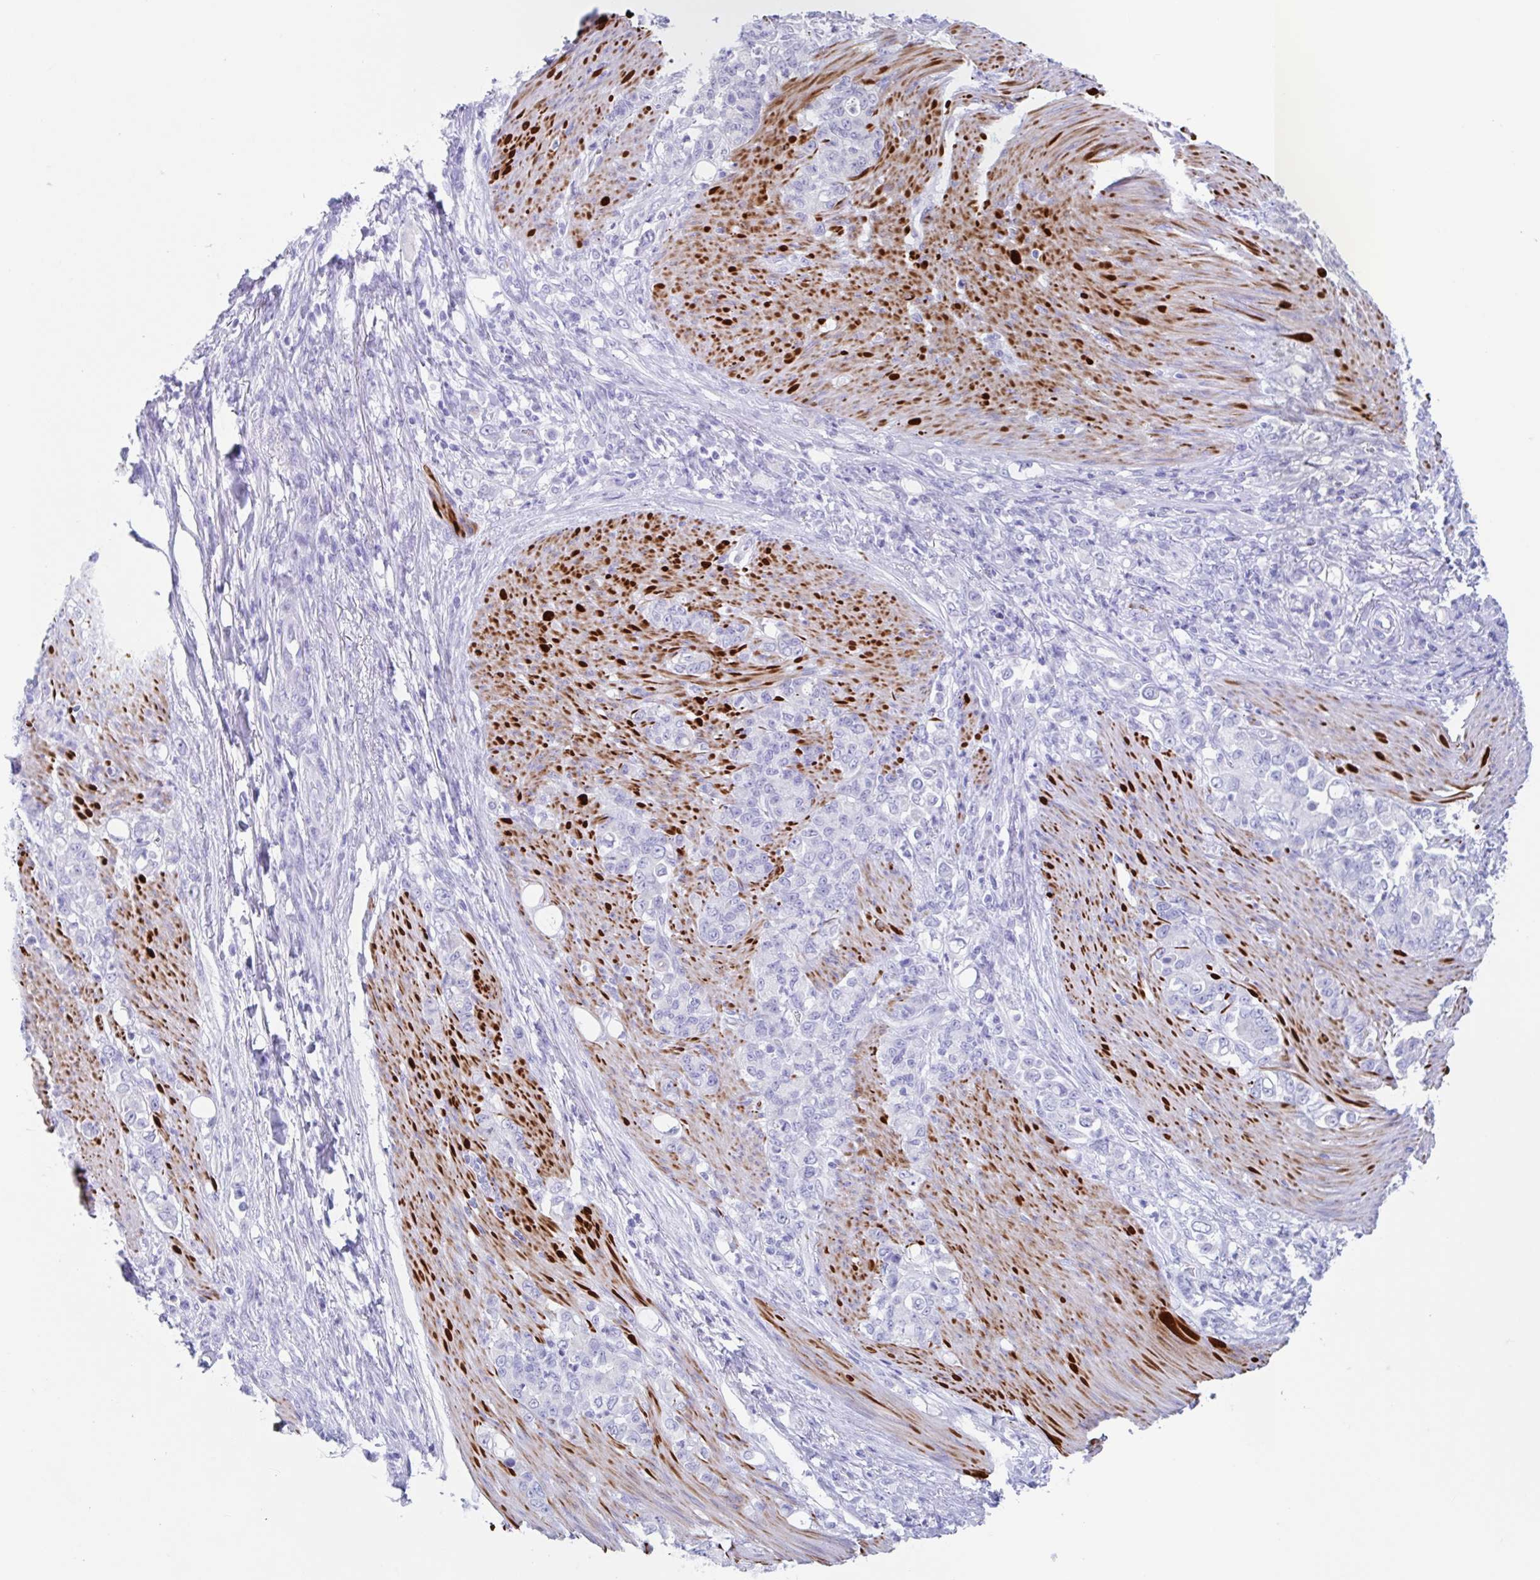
{"staining": {"intensity": "negative", "quantity": "none", "location": "none"}, "tissue": "stomach cancer", "cell_type": "Tumor cells", "image_type": "cancer", "snomed": [{"axis": "morphology", "description": "Adenocarcinoma, NOS"}, {"axis": "topography", "description": "Stomach"}], "caption": "This image is of stomach cancer (adenocarcinoma) stained with immunohistochemistry (IHC) to label a protein in brown with the nuclei are counter-stained blue. There is no staining in tumor cells.", "gene": "CPTP", "patient": {"sex": "female", "age": 79}}